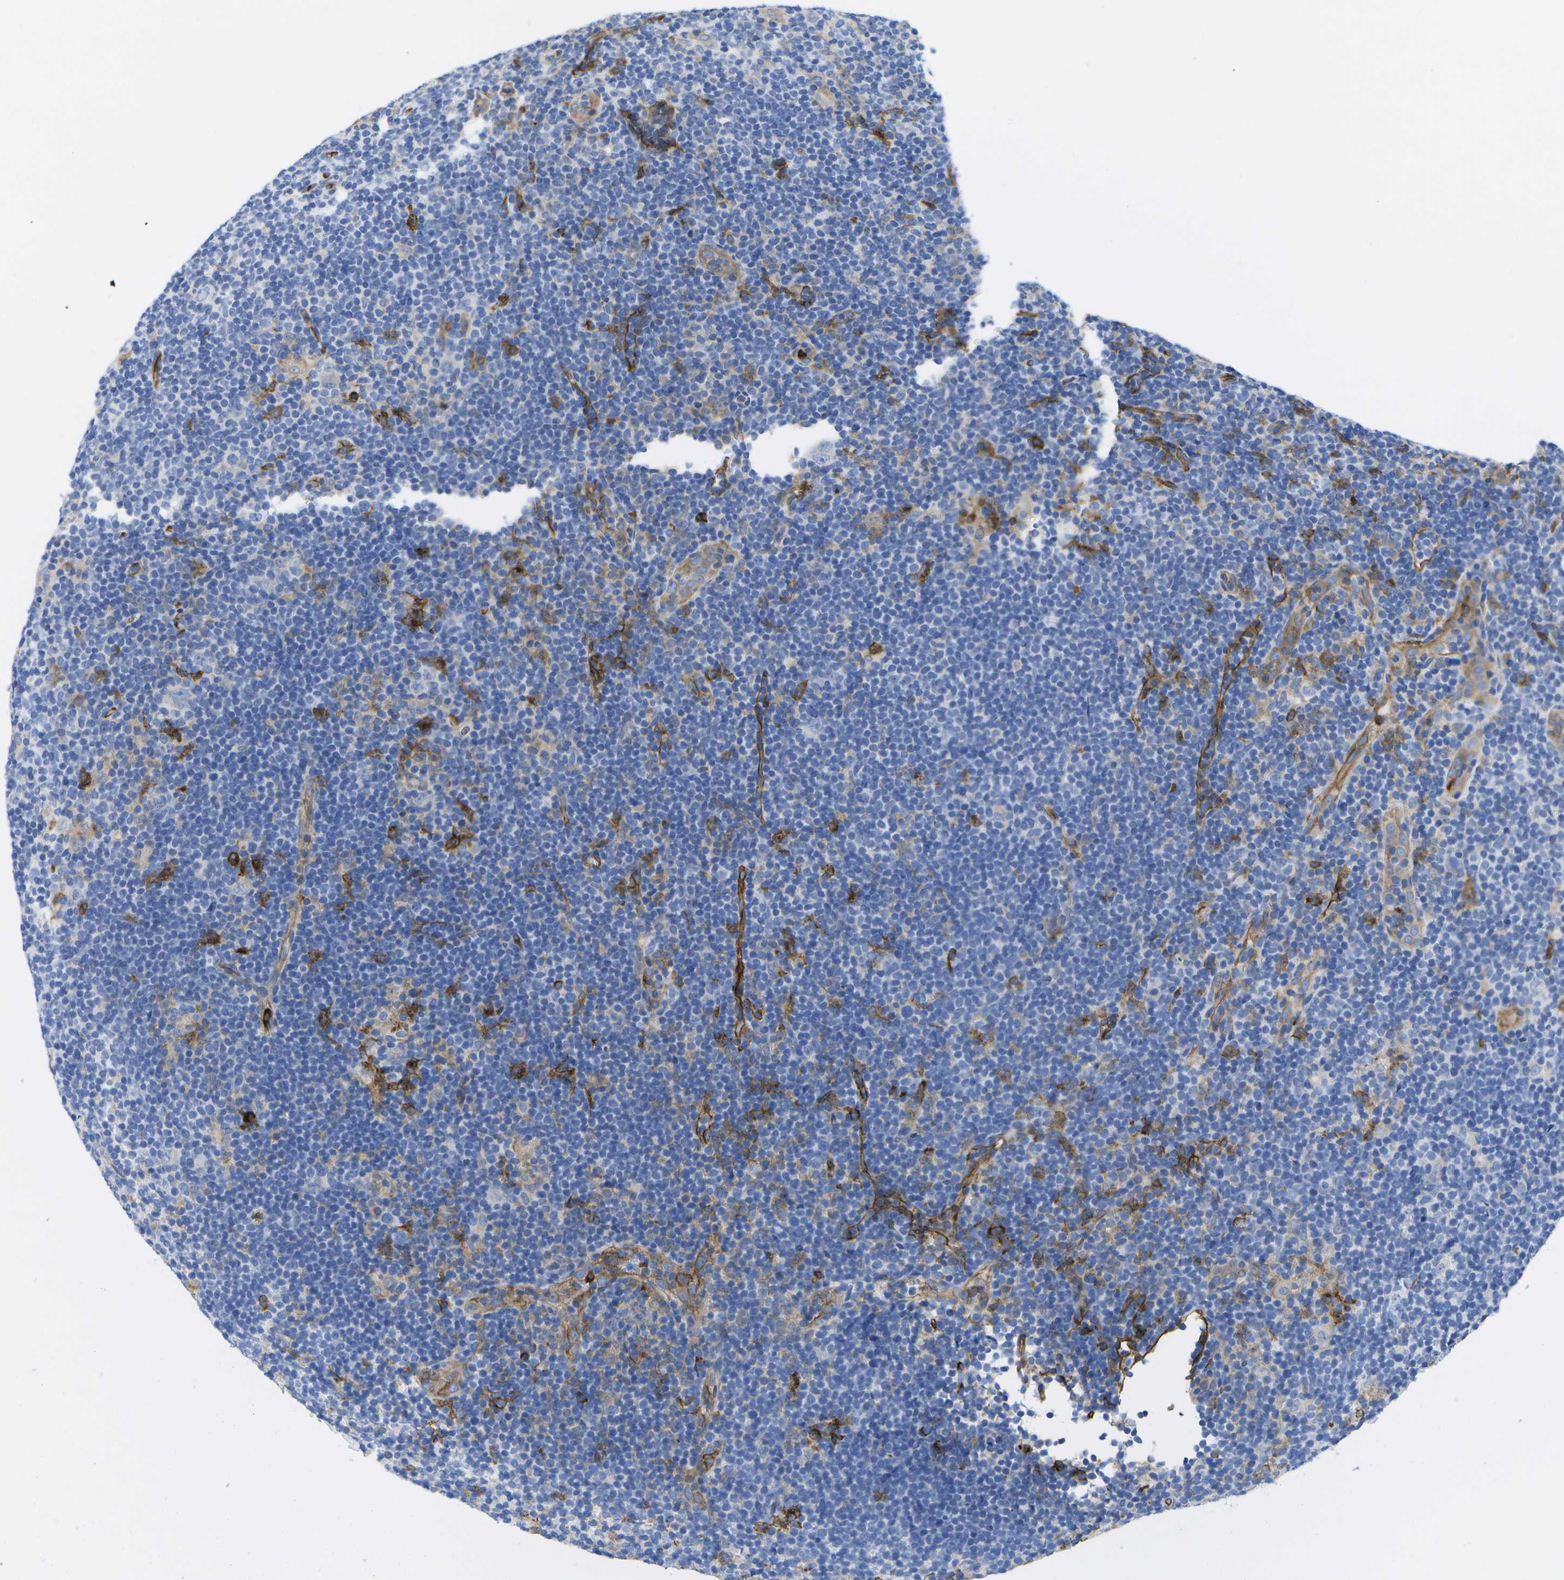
{"staining": {"intensity": "negative", "quantity": "none", "location": "none"}, "tissue": "lymphoma", "cell_type": "Tumor cells", "image_type": "cancer", "snomed": [{"axis": "morphology", "description": "Hodgkin's disease, NOS"}, {"axis": "topography", "description": "Lymph node"}], "caption": "Tumor cells show no significant protein staining in Hodgkin's disease.", "gene": "DYSF", "patient": {"sex": "female", "age": 57}}